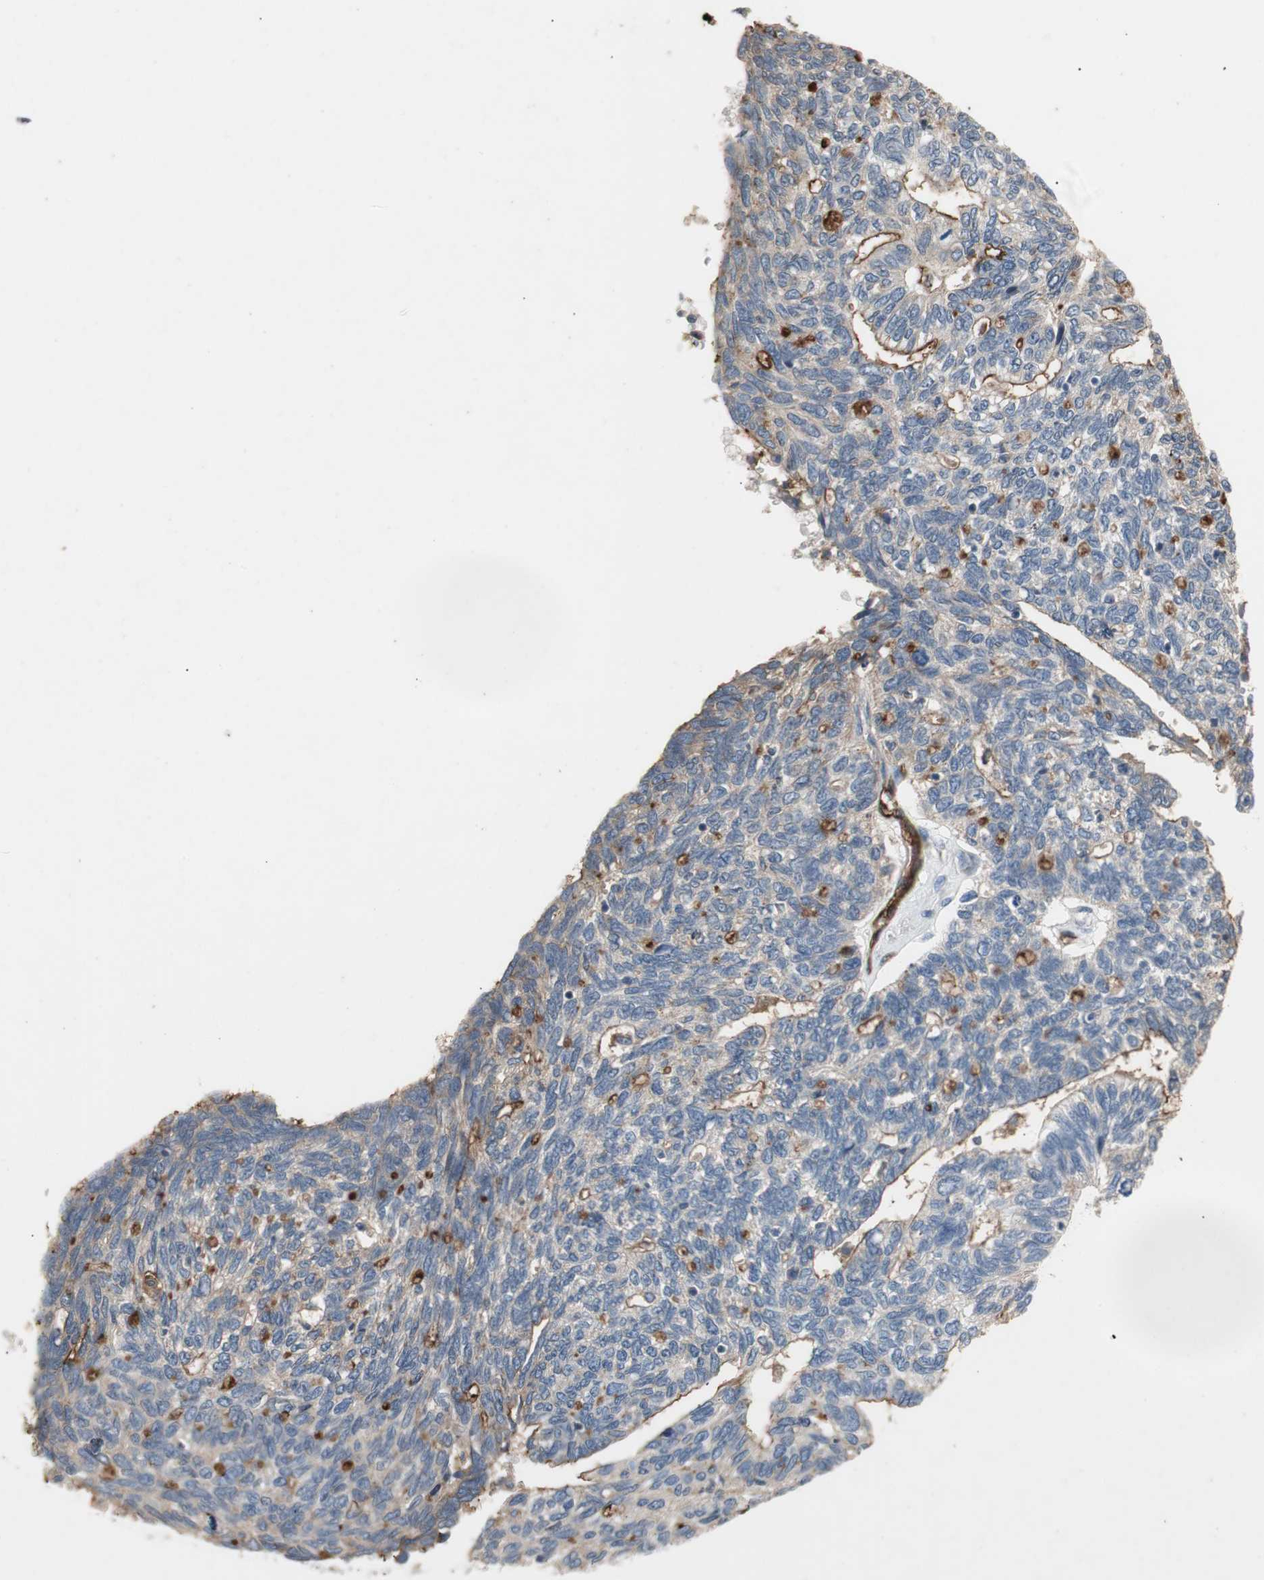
{"staining": {"intensity": "moderate", "quantity": "<25%", "location": "cytoplasmic/membranous"}, "tissue": "ovarian cancer", "cell_type": "Tumor cells", "image_type": "cancer", "snomed": [{"axis": "morphology", "description": "Cystadenocarcinoma, serous, NOS"}, {"axis": "topography", "description": "Ovary"}], "caption": "Immunohistochemistry image of neoplastic tissue: human ovarian cancer (serous cystadenocarcinoma) stained using IHC exhibits low levels of moderate protein expression localized specifically in the cytoplasmic/membranous of tumor cells, appearing as a cytoplasmic/membranous brown color.", "gene": "ALPL", "patient": {"sex": "female", "age": 79}}